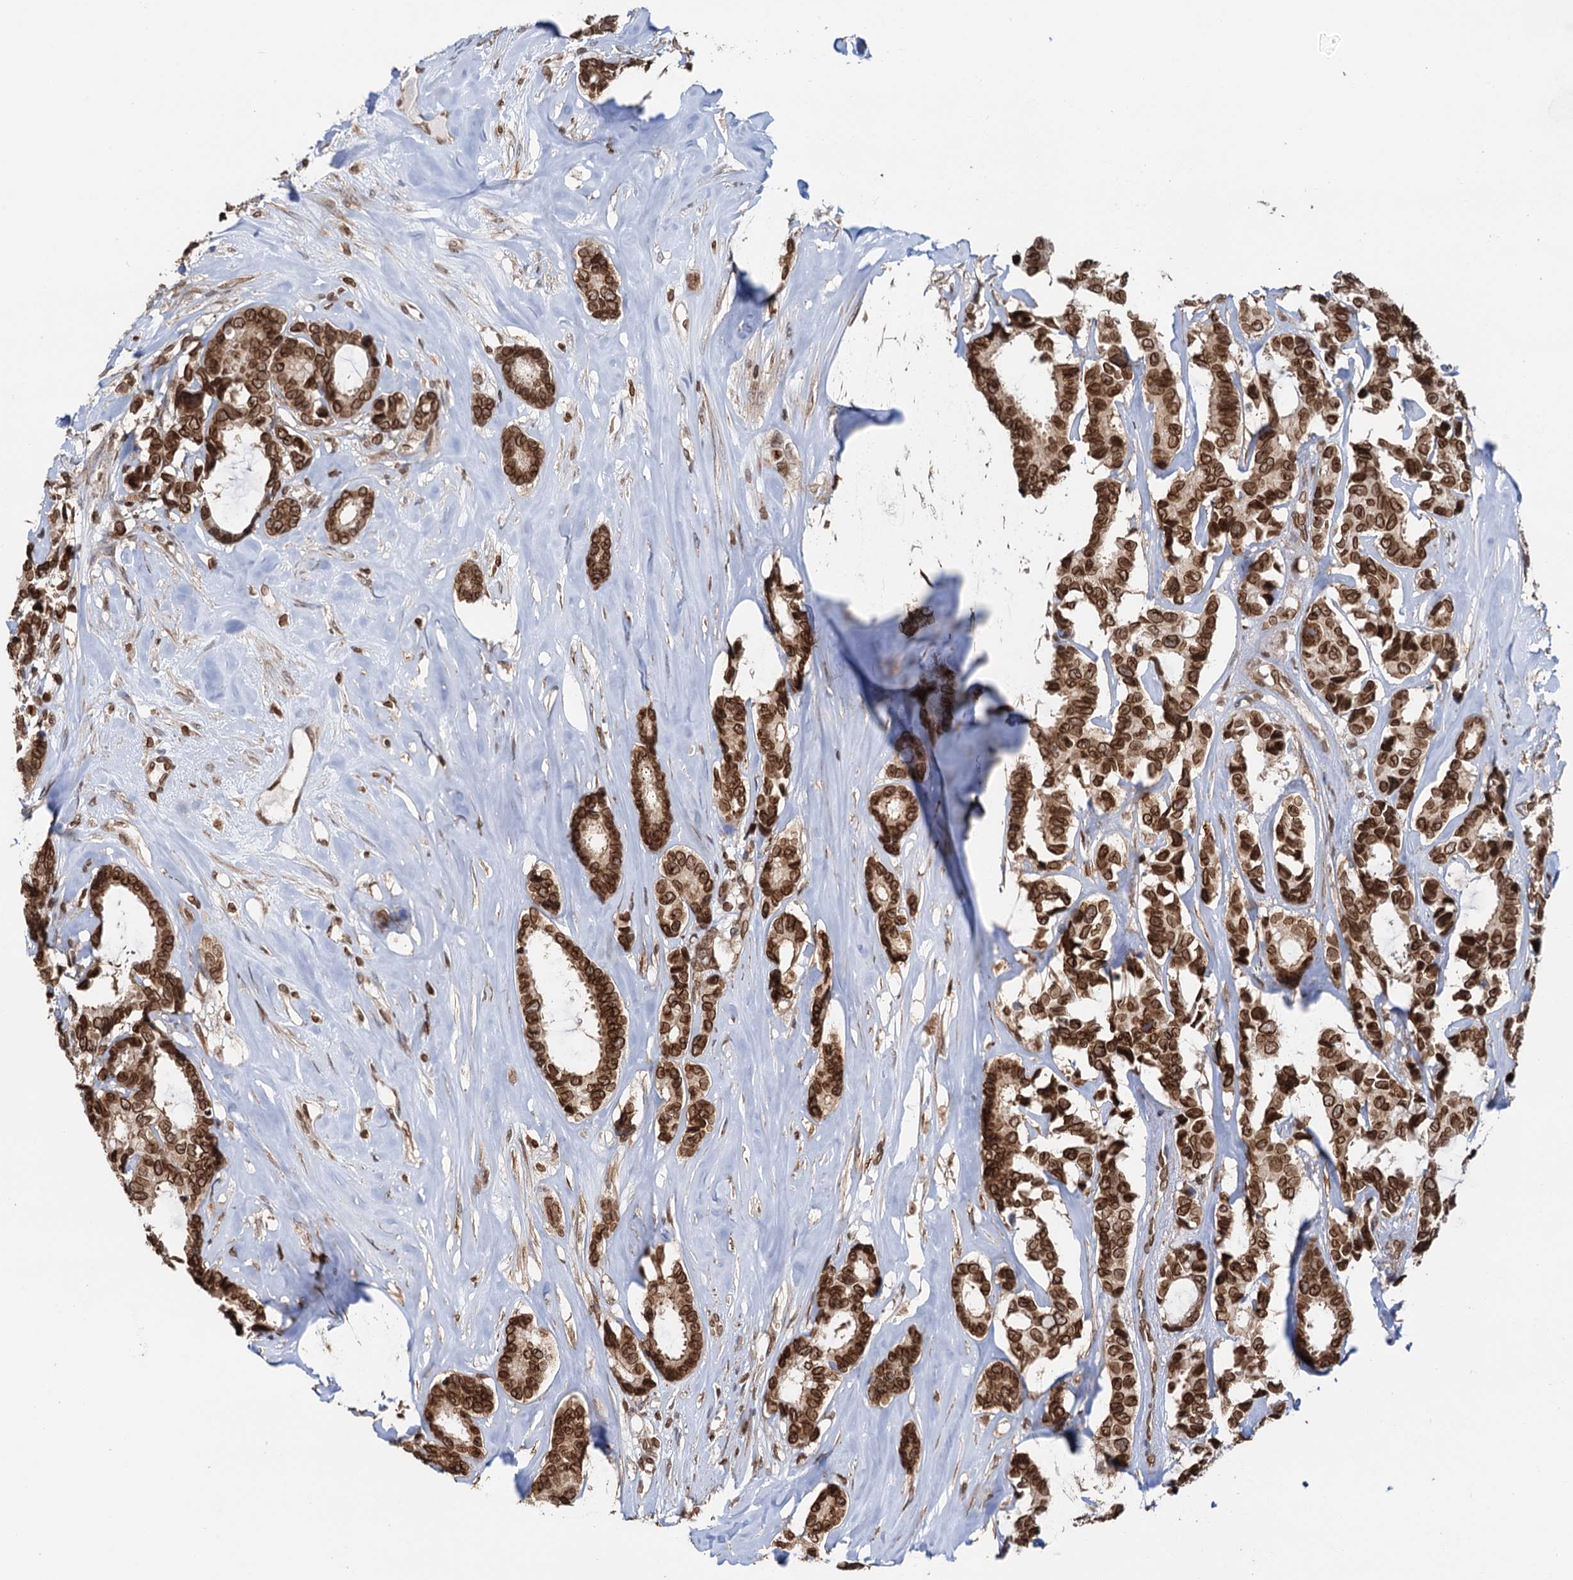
{"staining": {"intensity": "strong", "quantity": ">75%", "location": "nuclear"}, "tissue": "breast cancer", "cell_type": "Tumor cells", "image_type": "cancer", "snomed": [{"axis": "morphology", "description": "Duct carcinoma"}, {"axis": "topography", "description": "Breast"}], "caption": "Breast invasive ductal carcinoma stained with a protein marker displays strong staining in tumor cells.", "gene": "ZC3H13", "patient": {"sex": "female", "age": 87}}